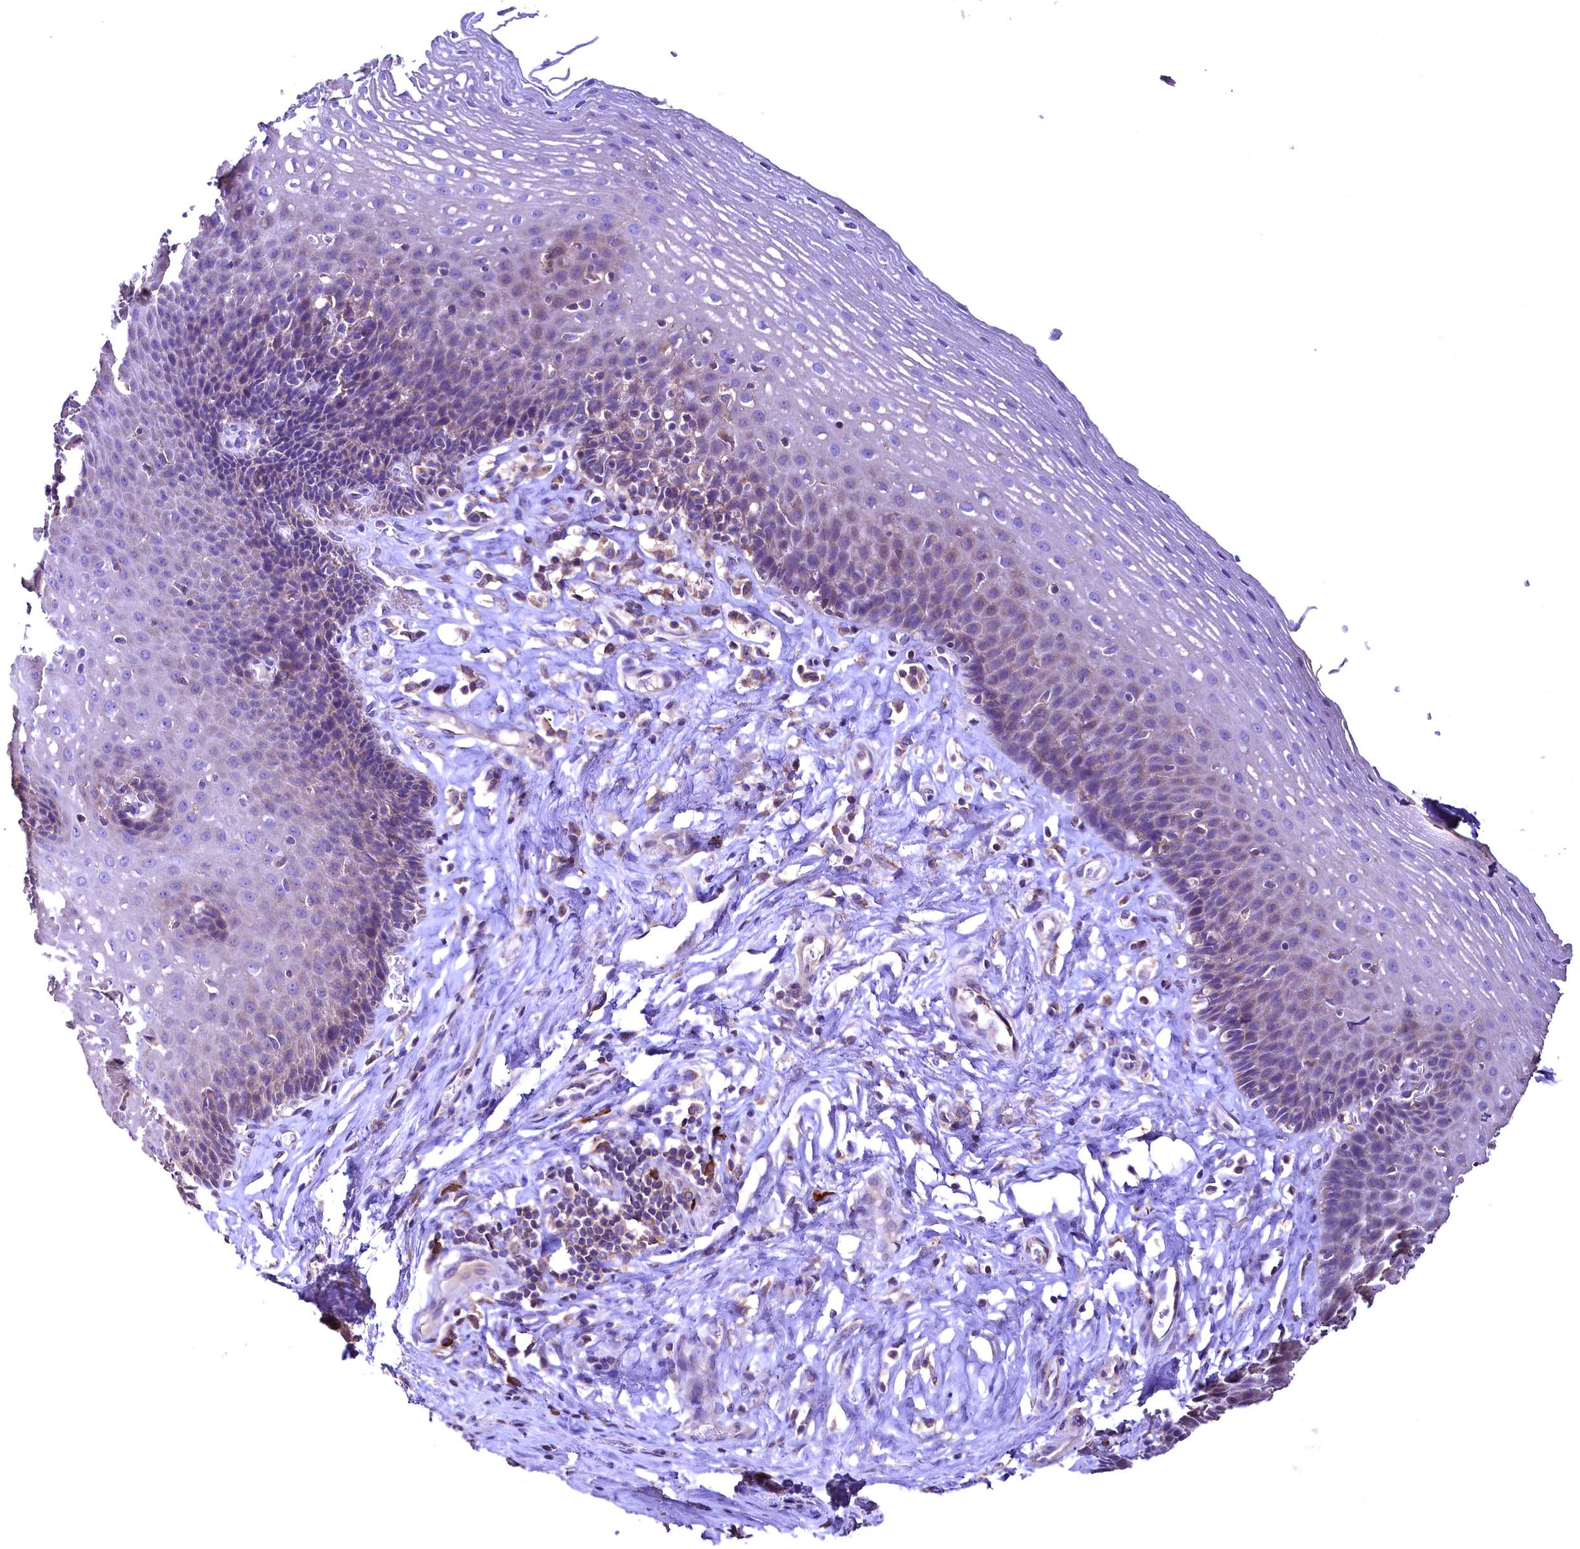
{"staining": {"intensity": "weak", "quantity": "25%-75%", "location": "cytoplasmic/membranous"}, "tissue": "esophagus", "cell_type": "Squamous epithelial cells", "image_type": "normal", "snomed": [{"axis": "morphology", "description": "Normal tissue, NOS"}, {"axis": "topography", "description": "Esophagus"}], "caption": "Immunohistochemistry (IHC) (DAB (3,3'-diaminobenzidine)) staining of unremarkable esophagus shows weak cytoplasmic/membranous protein expression in approximately 25%-75% of squamous epithelial cells.", "gene": "ENKD1", "patient": {"sex": "female", "age": 66}}